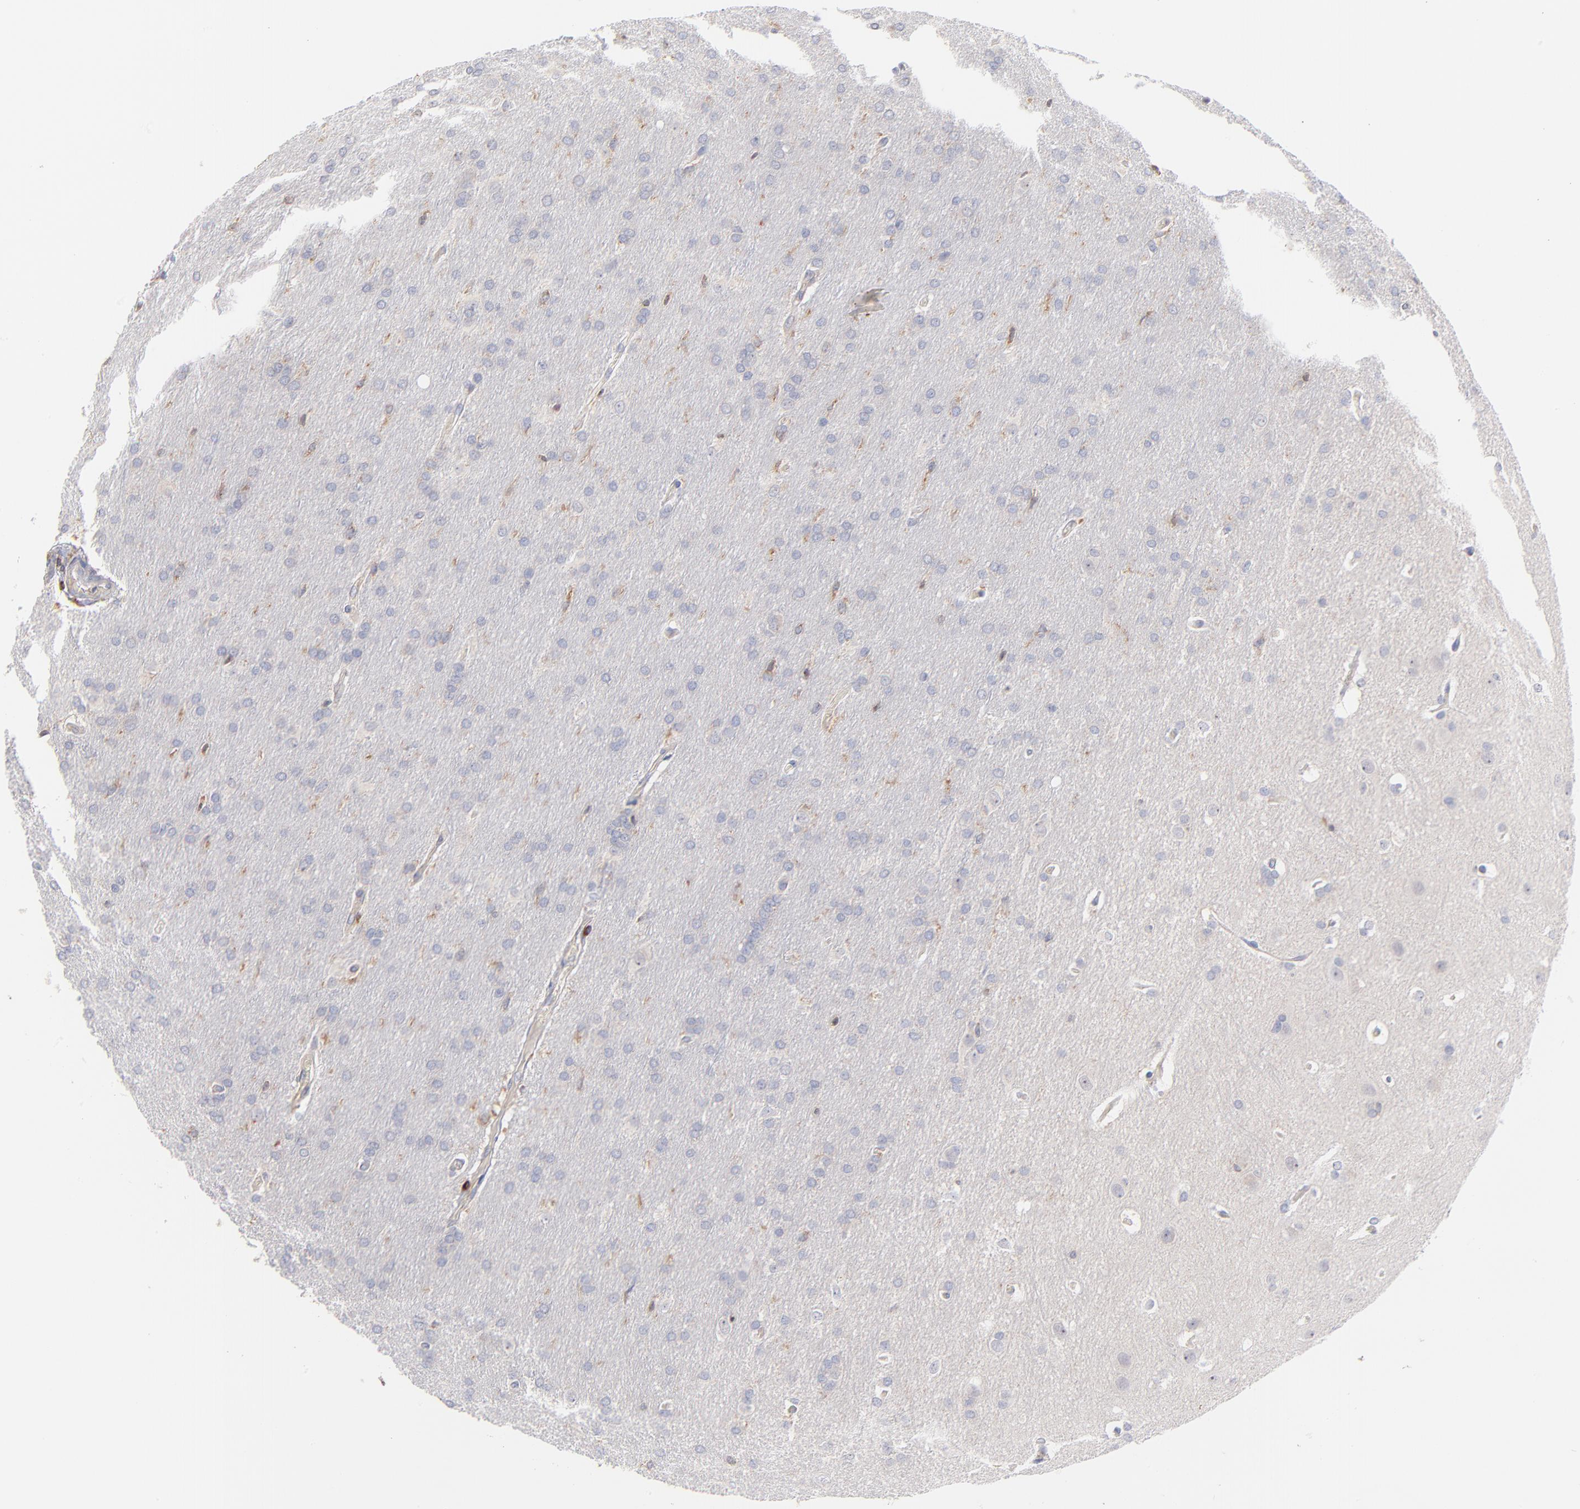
{"staining": {"intensity": "weak", "quantity": "<25%", "location": "cytoplasmic/membranous"}, "tissue": "glioma", "cell_type": "Tumor cells", "image_type": "cancer", "snomed": [{"axis": "morphology", "description": "Glioma, malignant, Low grade"}, {"axis": "topography", "description": "Brain"}], "caption": "High magnification brightfield microscopy of glioma stained with DAB (brown) and counterstained with hematoxylin (blue): tumor cells show no significant staining.", "gene": "KREMEN2", "patient": {"sex": "female", "age": 32}}